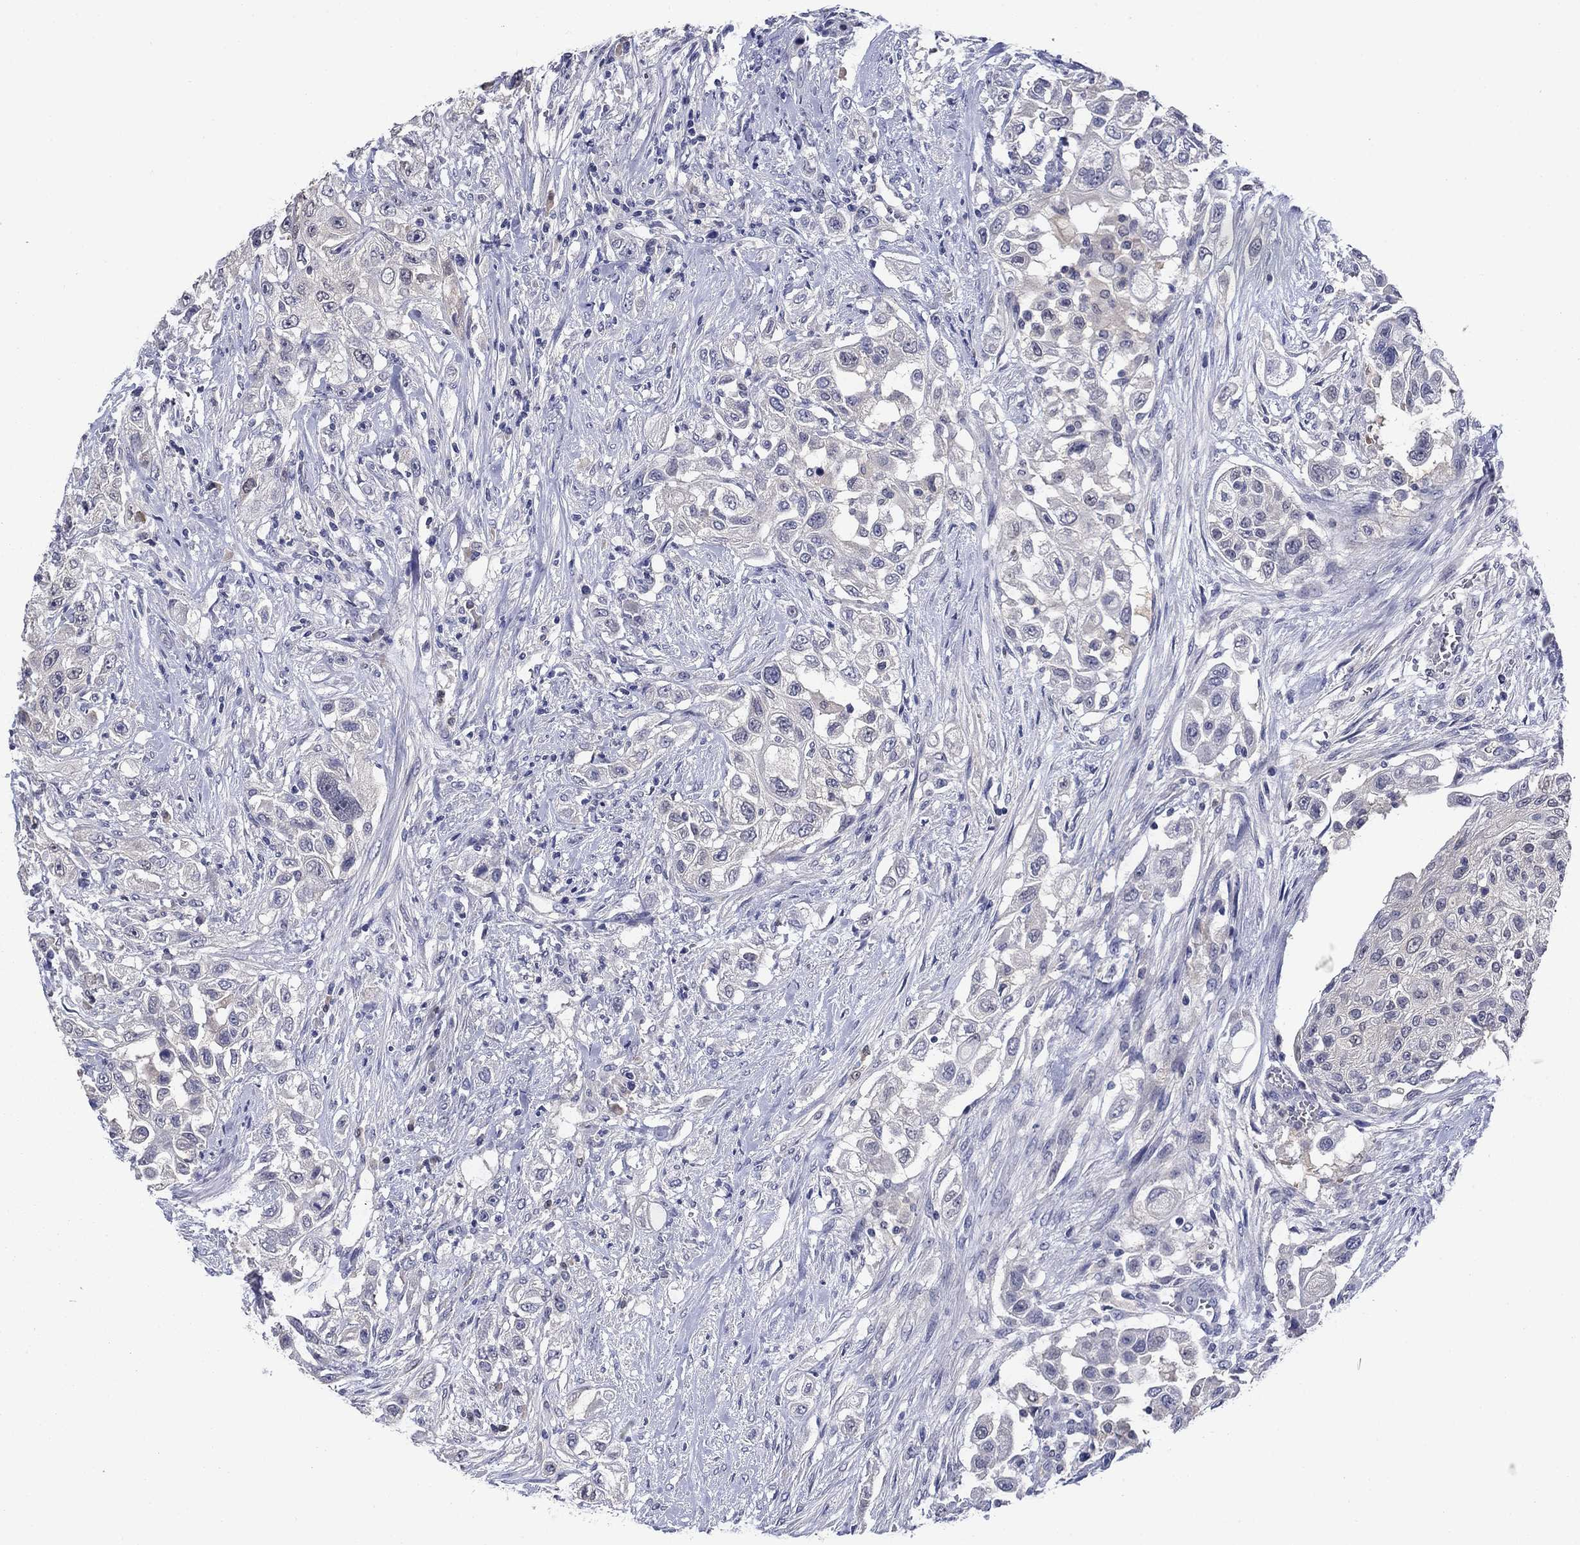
{"staining": {"intensity": "negative", "quantity": "none", "location": "none"}, "tissue": "urothelial cancer", "cell_type": "Tumor cells", "image_type": "cancer", "snomed": [{"axis": "morphology", "description": "Urothelial carcinoma, High grade"}, {"axis": "topography", "description": "Urinary bladder"}], "caption": "Protein analysis of urothelial carcinoma (high-grade) exhibits no significant positivity in tumor cells.", "gene": "DDTL", "patient": {"sex": "female", "age": 56}}